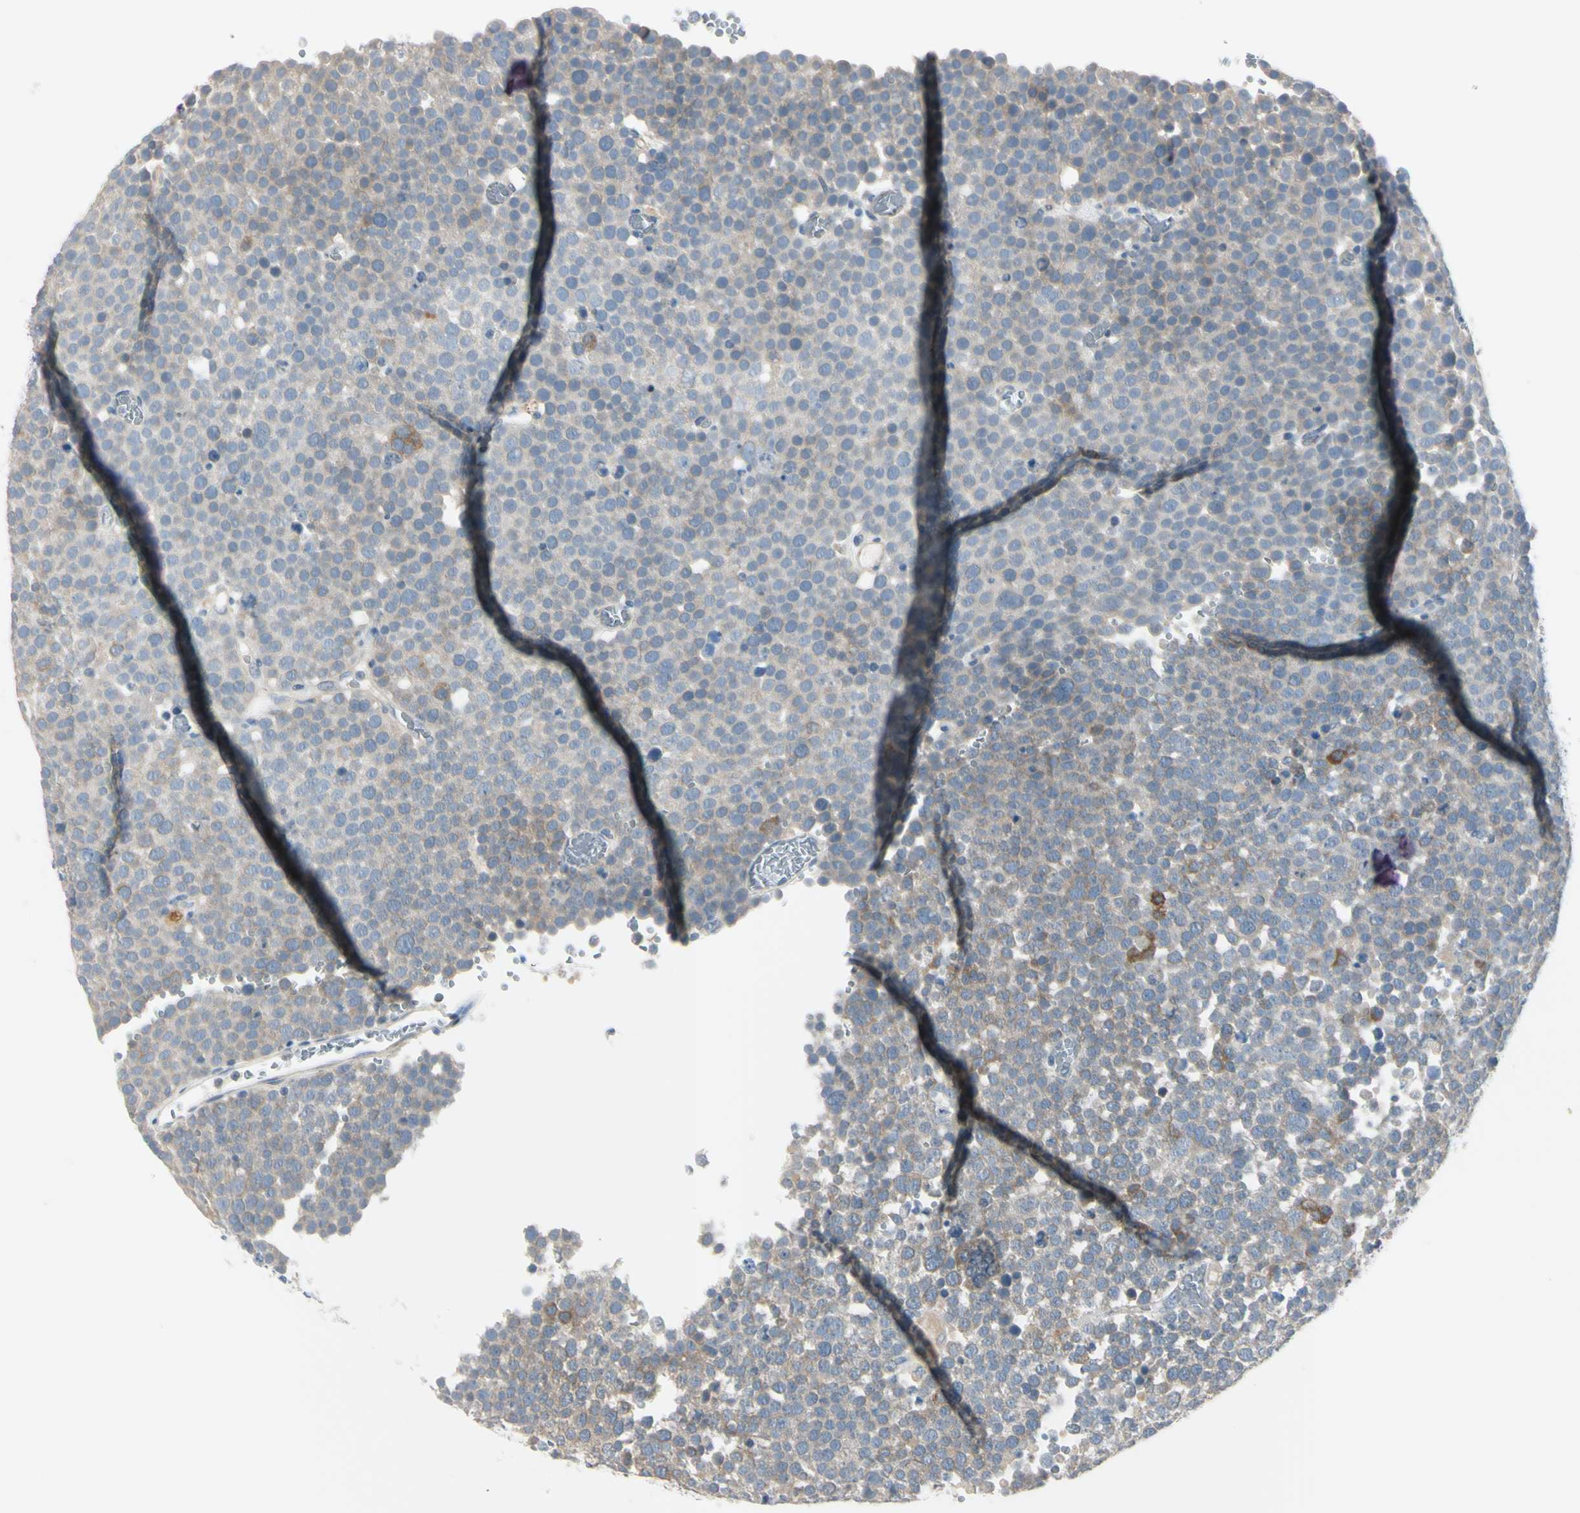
{"staining": {"intensity": "moderate", "quantity": "<25%", "location": "cytoplasmic/membranous"}, "tissue": "testis cancer", "cell_type": "Tumor cells", "image_type": "cancer", "snomed": [{"axis": "morphology", "description": "Seminoma, NOS"}, {"axis": "topography", "description": "Testis"}], "caption": "This histopathology image displays immunohistochemistry (IHC) staining of human seminoma (testis), with low moderate cytoplasmic/membranous expression in approximately <25% of tumor cells.", "gene": "AATK", "patient": {"sex": "male", "age": 71}}